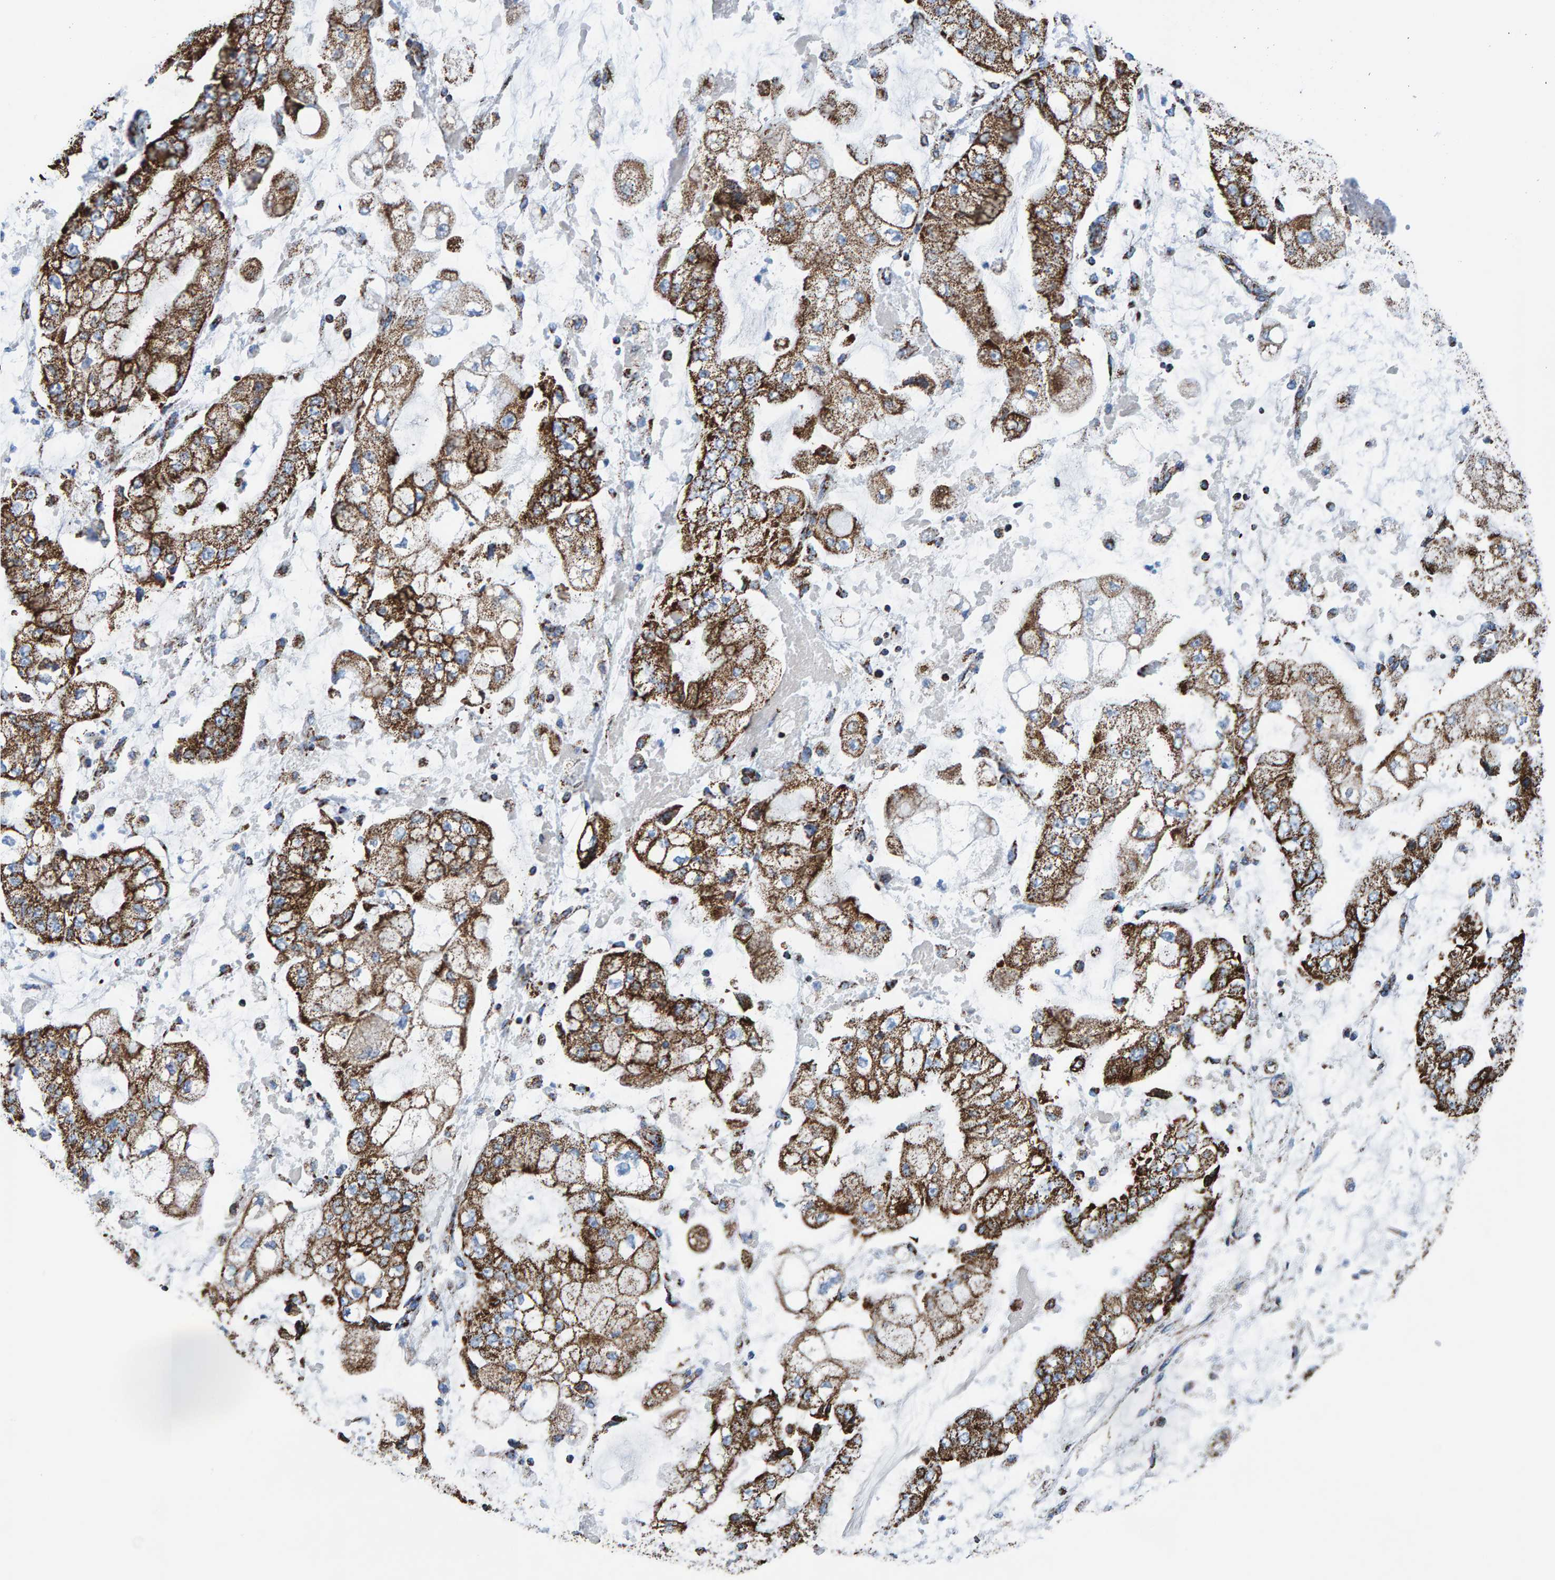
{"staining": {"intensity": "strong", "quantity": ">75%", "location": "cytoplasmic/membranous"}, "tissue": "stomach cancer", "cell_type": "Tumor cells", "image_type": "cancer", "snomed": [{"axis": "morphology", "description": "Adenocarcinoma, NOS"}, {"axis": "topography", "description": "Stomach"}], "caption": "Immunohistochemistry of human adenocarcinoma (stomach) reveals high levels of strong cytoplasmic/membranous staining in about >75% of tumor cells.", "gene": "ENSG00000262660", "patient": {"sex": "male", "age": 76}}